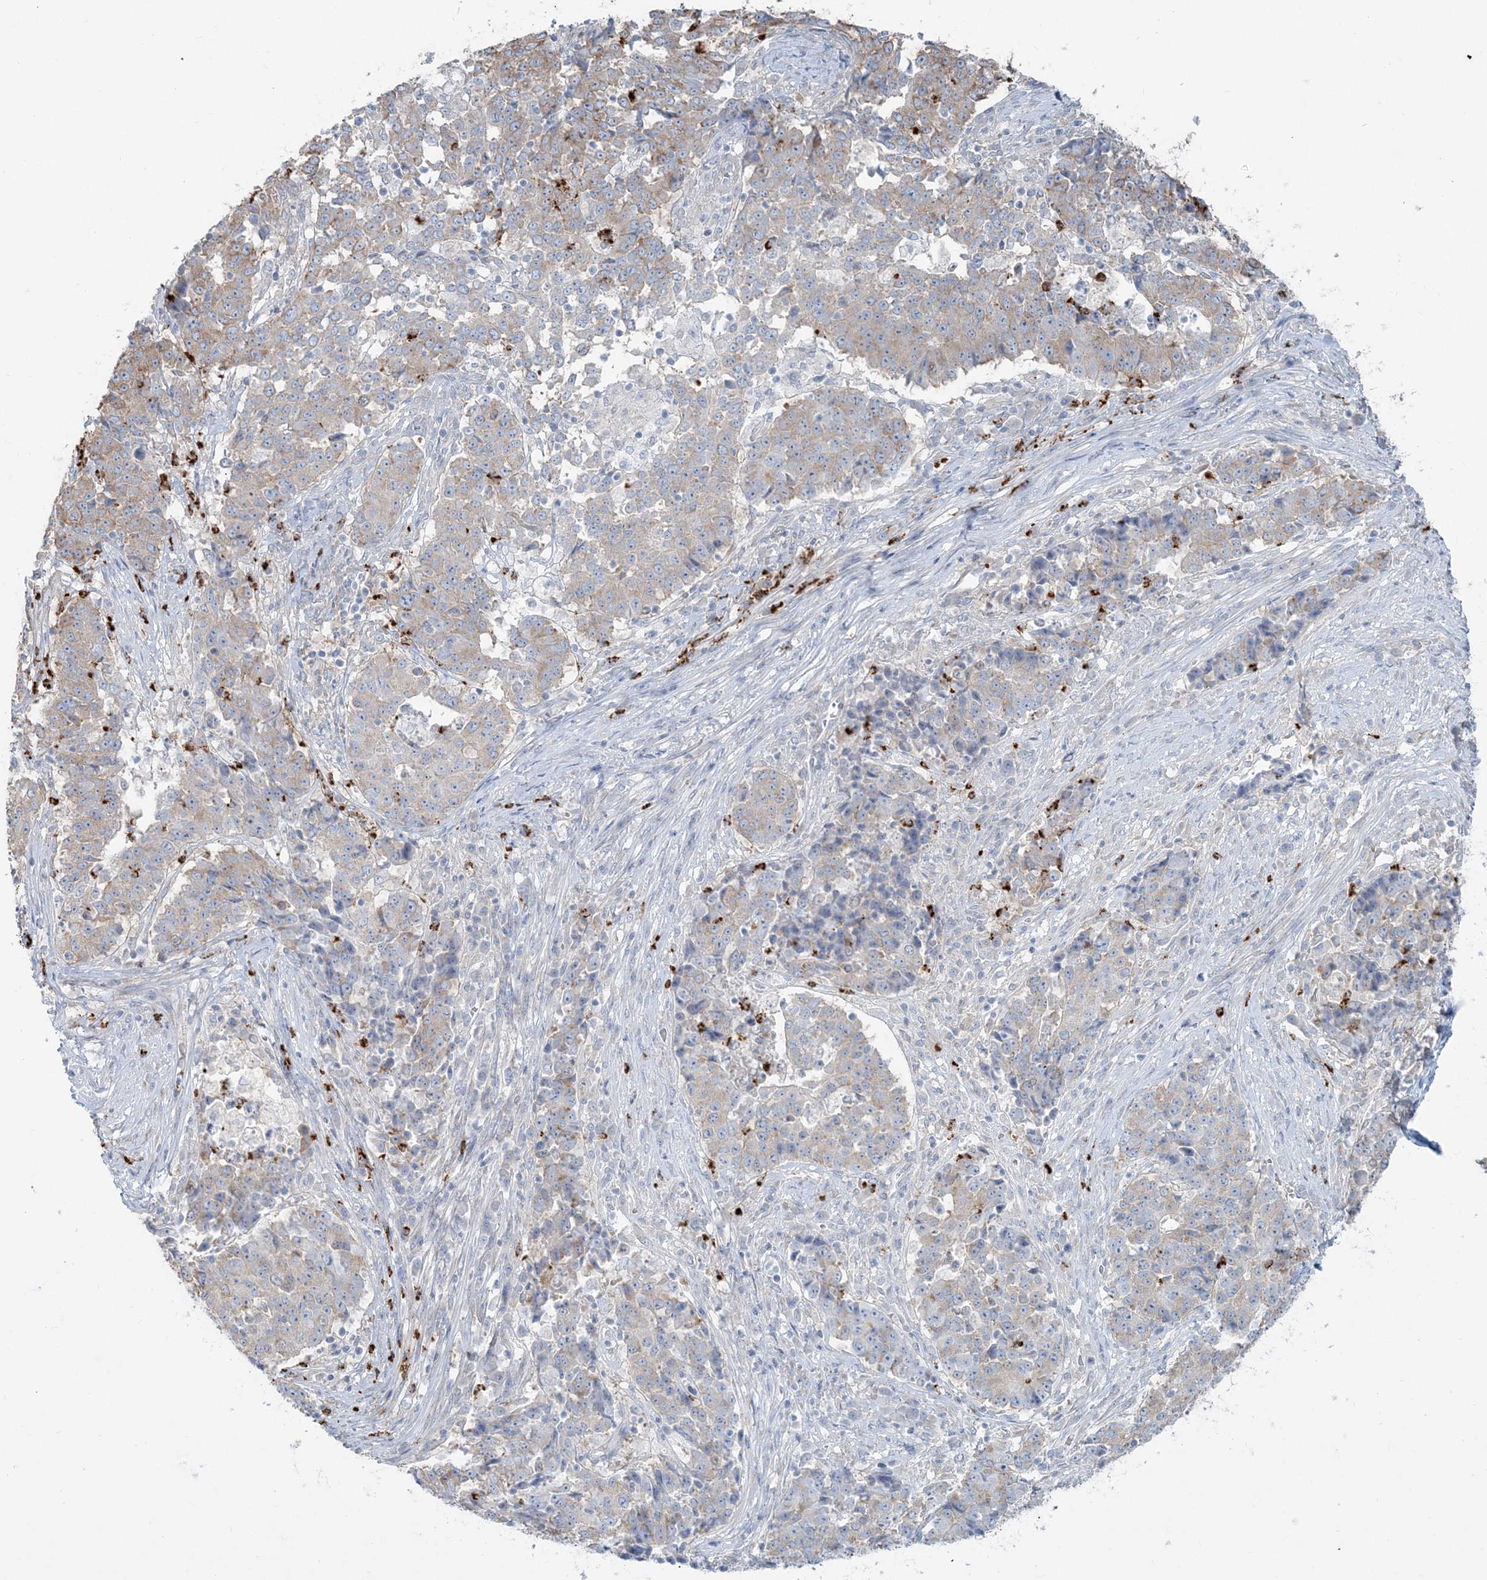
{"staining": {"intensity": "negative", "quantity": "none", "location": "none"}, "tissue": "stomach cancer", "cell_type": "Tumor cells", "image_type": "cancer", "snomed": [{"axis": "morphology", "description": "Adenocarcinoma, NOS"}, {"axis": "topography", "description": "Stomach"}], "caption": "Stomach adenocarcinoma was stained to show a protein in brown. There is no significant staining in tumor cells. The staining is performed using DAB (3,3'-diaminobenzidine) brown chromogen with nuclei counter-stained in using hematoxylin.", "gene": "CCNJ", "patient": {"sex": "male", "age": 59}}